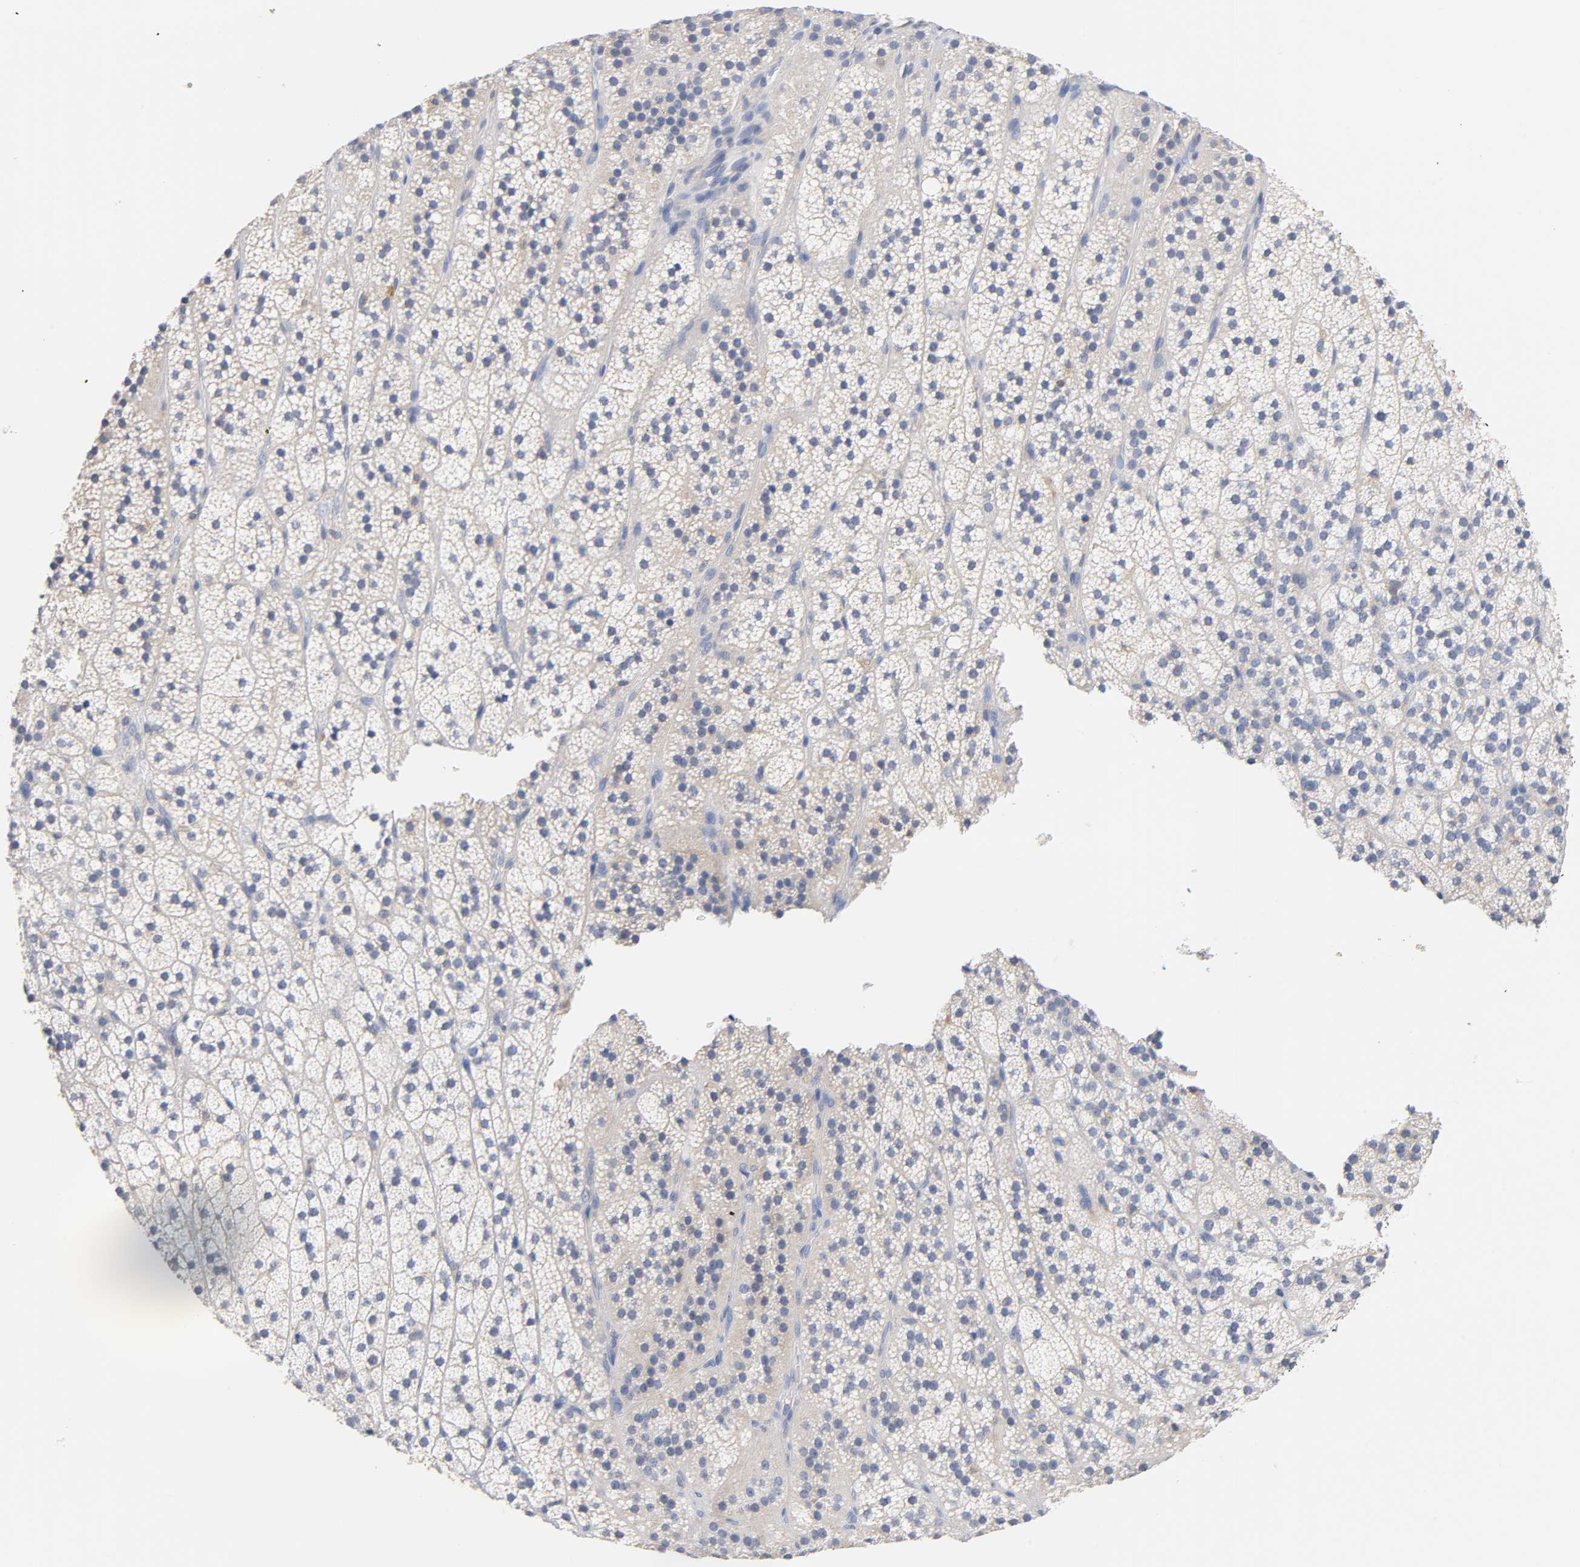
{"staining": {"intensity": "weak", "quantity": "<25%", "location": "cytoplasmic/membranous"}, "tissue": "adrenal gland", "cell_type": "Glandular cells", "image_type": "normal", "snomed": [{"axis": "morphology", "description": "Normal tissue, NOS"}, {"axis": "topography", "description": "Adrenal gland"}], "caption": "This is an immunohistochemistry image of unremarkable adrenal gland. There is no staining in glandular cells.", "gene": "MALT1", "patient": {"sex": "male", "age": 35}}